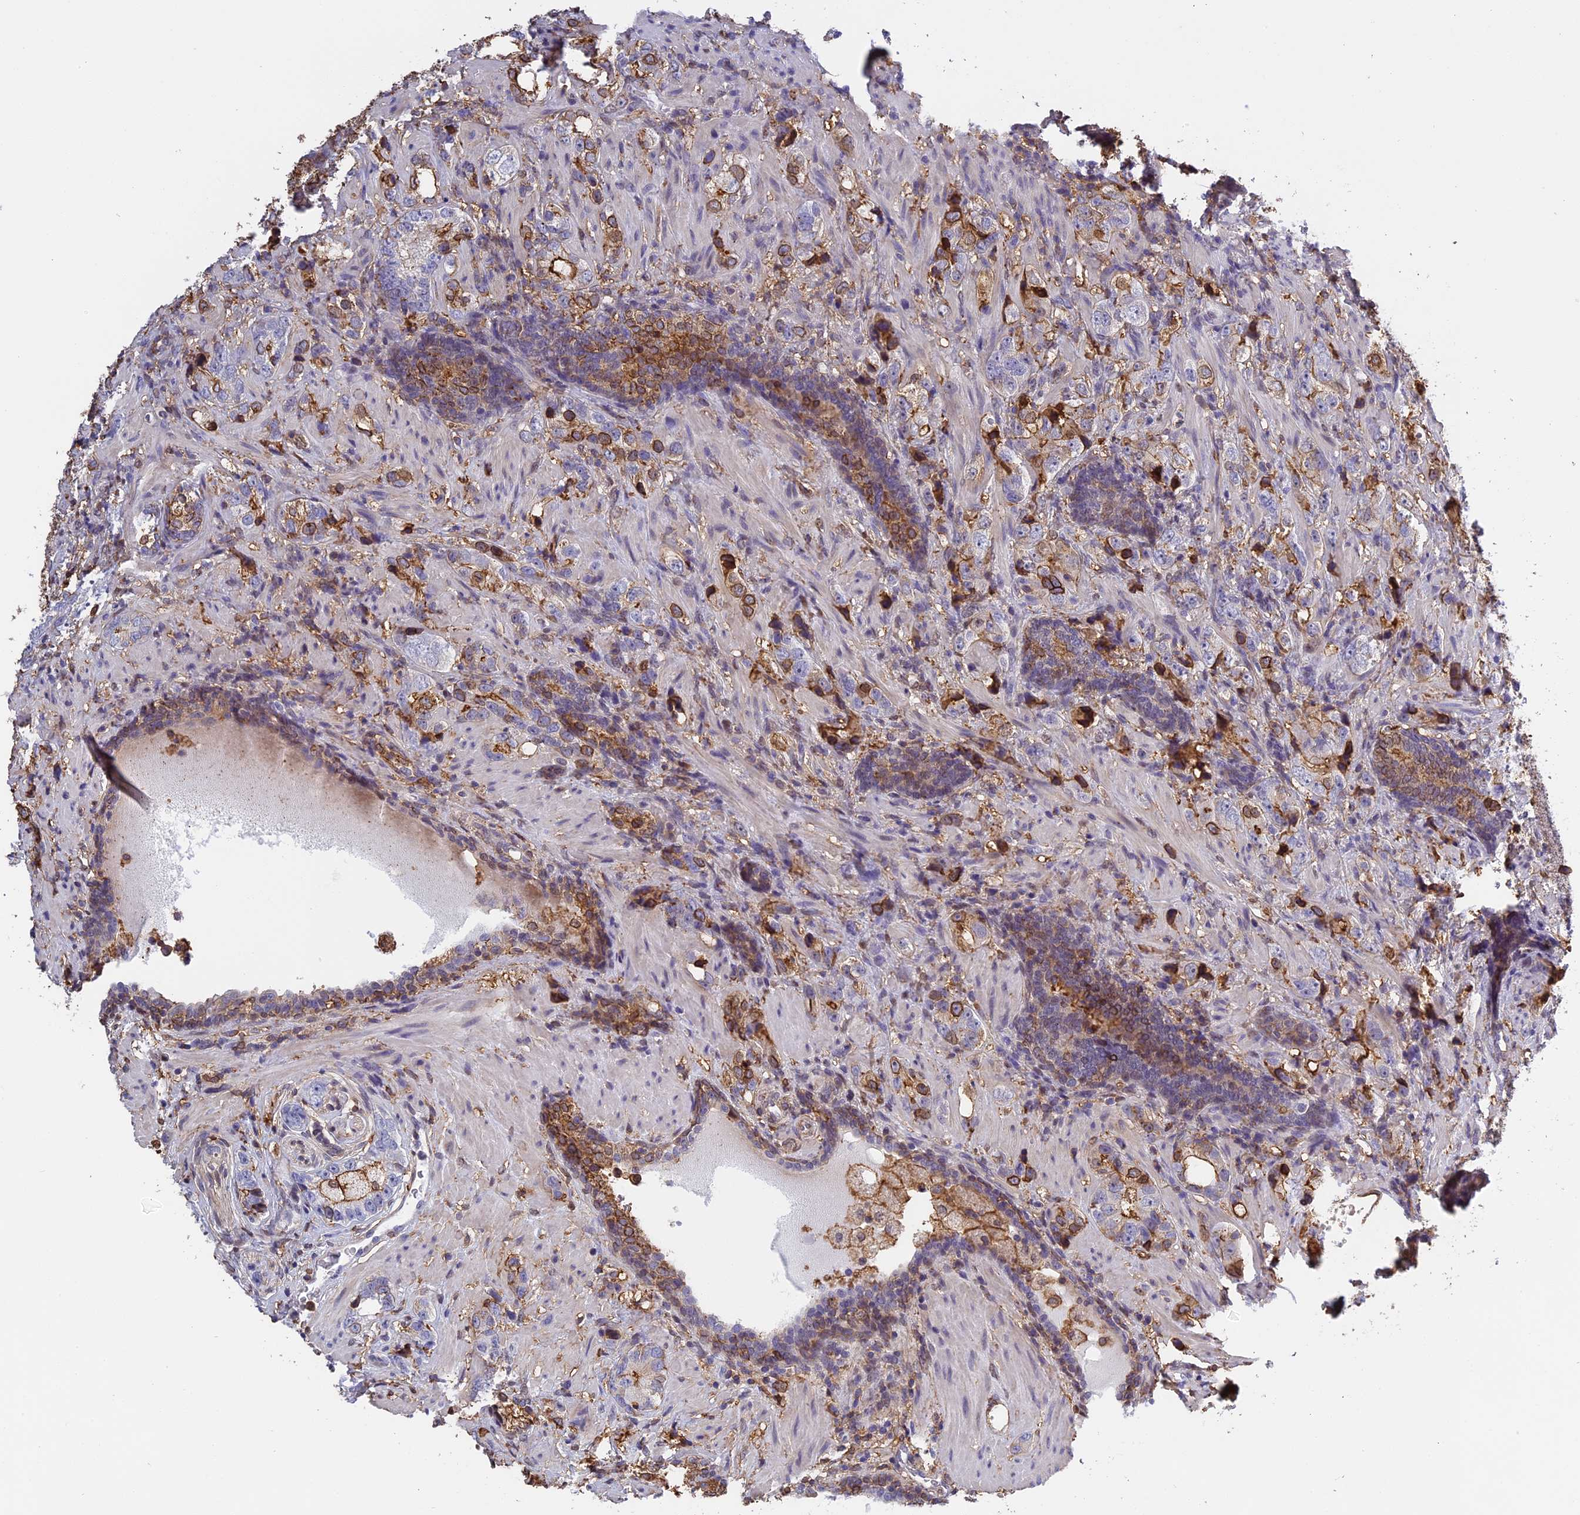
{"staining": {"intensity": "strong", "quantity": "<25%", "location": "cytoplasmic/membranous"}, "tissue": "prostate cancer", "cell_type": "Tumor cells", "image_type": "cancer", "snomed": [{"axis": "morphology", "description": "Adenocarcinoma, High grade"}, {"axis": "topography", "description": "Prostate"}], "caption": "IHC histopathology image of human prostate cancer stained for a protein (brown), which exhibits medium levels of strong cytoplasmic/membranous staining in approximately <25% of tumor cells.", "gene": "TMEM255B", "patient": {"sex": "male", "age": 63}}